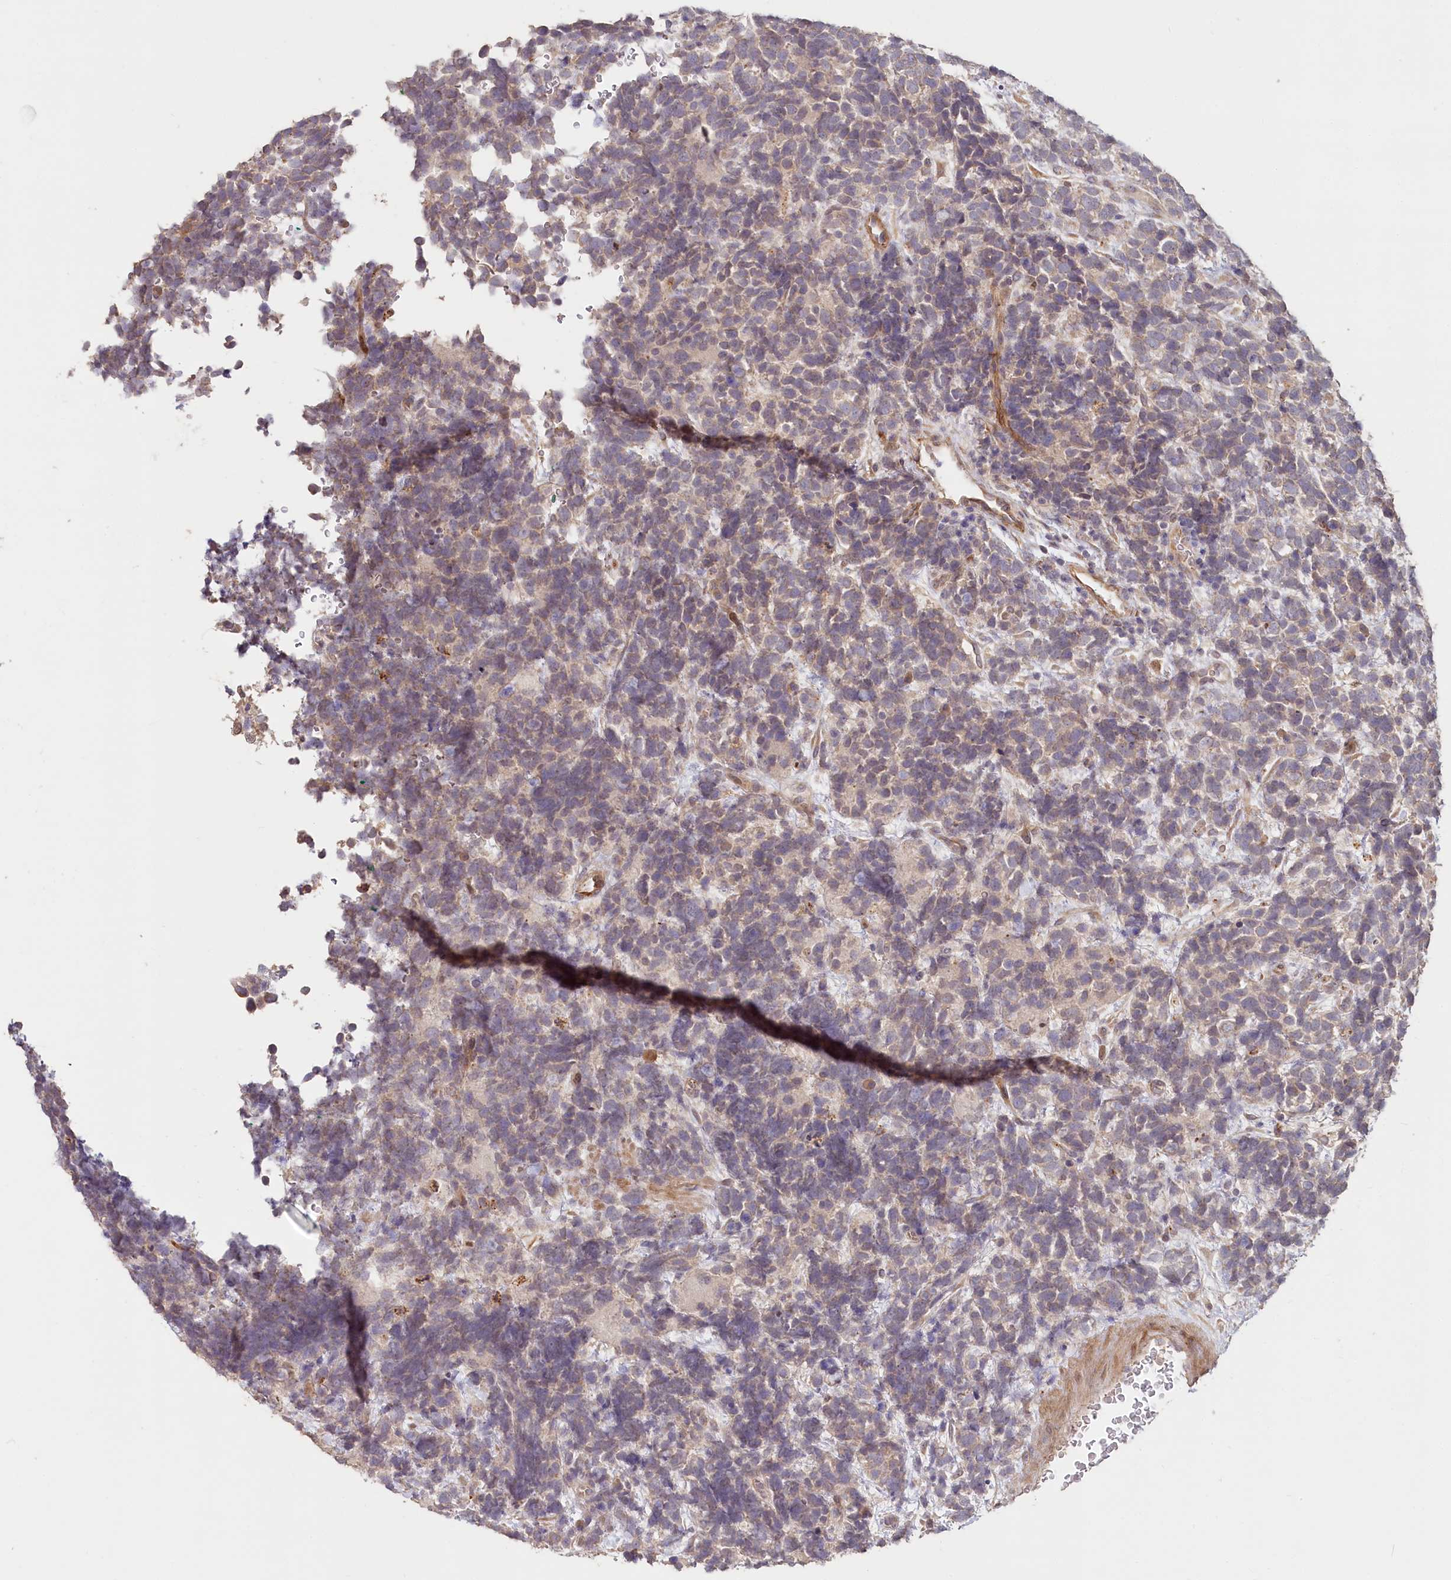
{"staining": {"intensity": "weak", "quantity": "<25%", "location": "cytoplasmic/membranous"}, "tissue": "urothelial cancer", "cell_type": "Tumor cells", "image_type": "cancer", "snomed": [{"axis": "morphology", "description": "Urothelial carcinoma, High grade"}, {"axis": "topography", "description": "Urinary bladder"}], "caption": "IHC photomicrograph of neoplastic tissue: human urothelial cancer stained with DAB (3,3'-diaminobenzidine) reveals no significant protein expression in tumor cells.", "gene": "IRAK1BP1", "patient": {"sex": "female", "age": 82}}